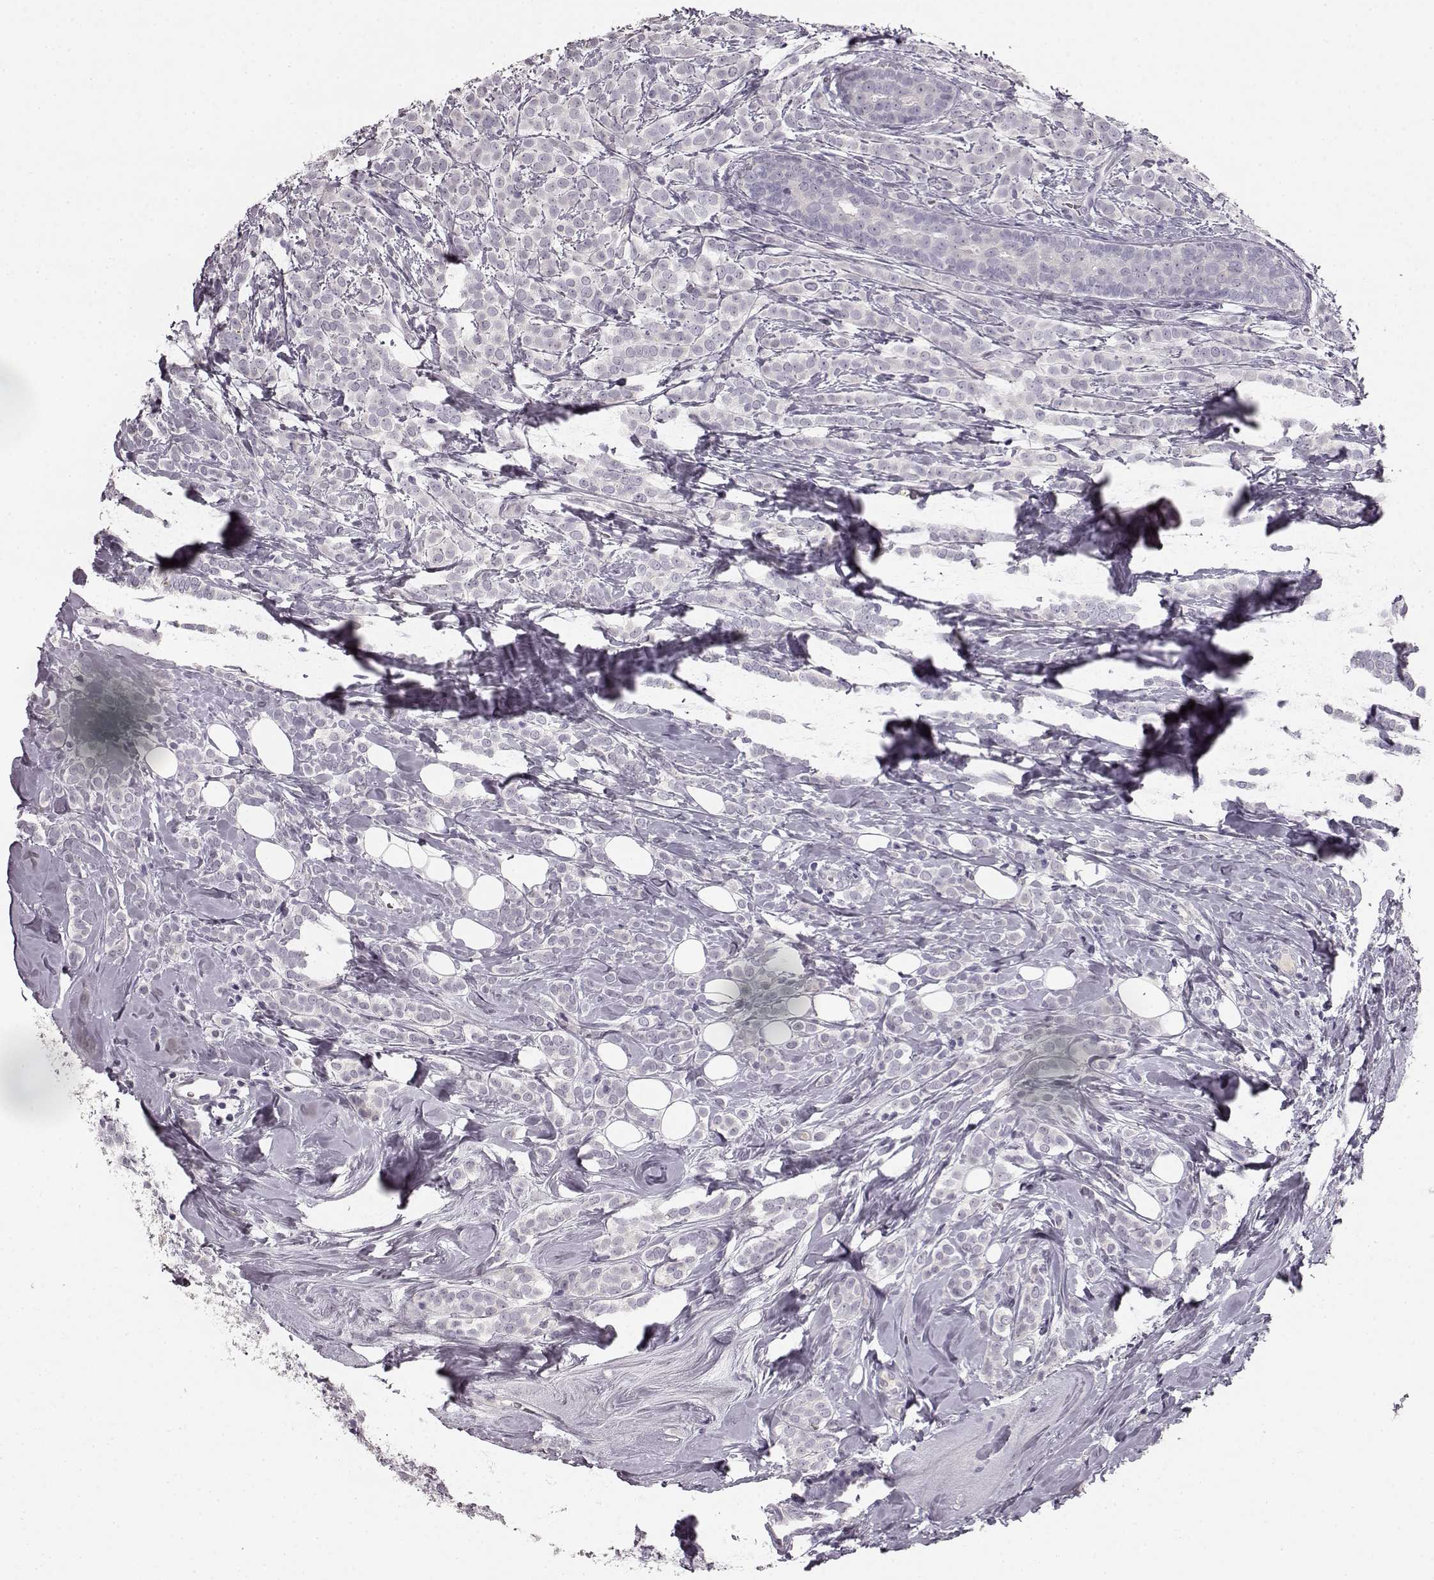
{"staining": {"intensity": "negative", "quantity": "none", "location": "none"}, "tissue": "breast cancer", "cell_type": "Tumor cells", "image_type": "cancer", "snomed": [{"axis": "morphology", "description": "Lobular carcinoma"}, {"axis": "topography", "description": "Breast"}], "caption": "A micrograph of human breast cancer is negative for staining in tumor cells. (DAB (3,3'-diaminobenzidine) immunohistochemistry (IHC) with hematoxylin counter stain).", "gene": "KIAA0319", "patient": {"sex": "female", "age": 49}}